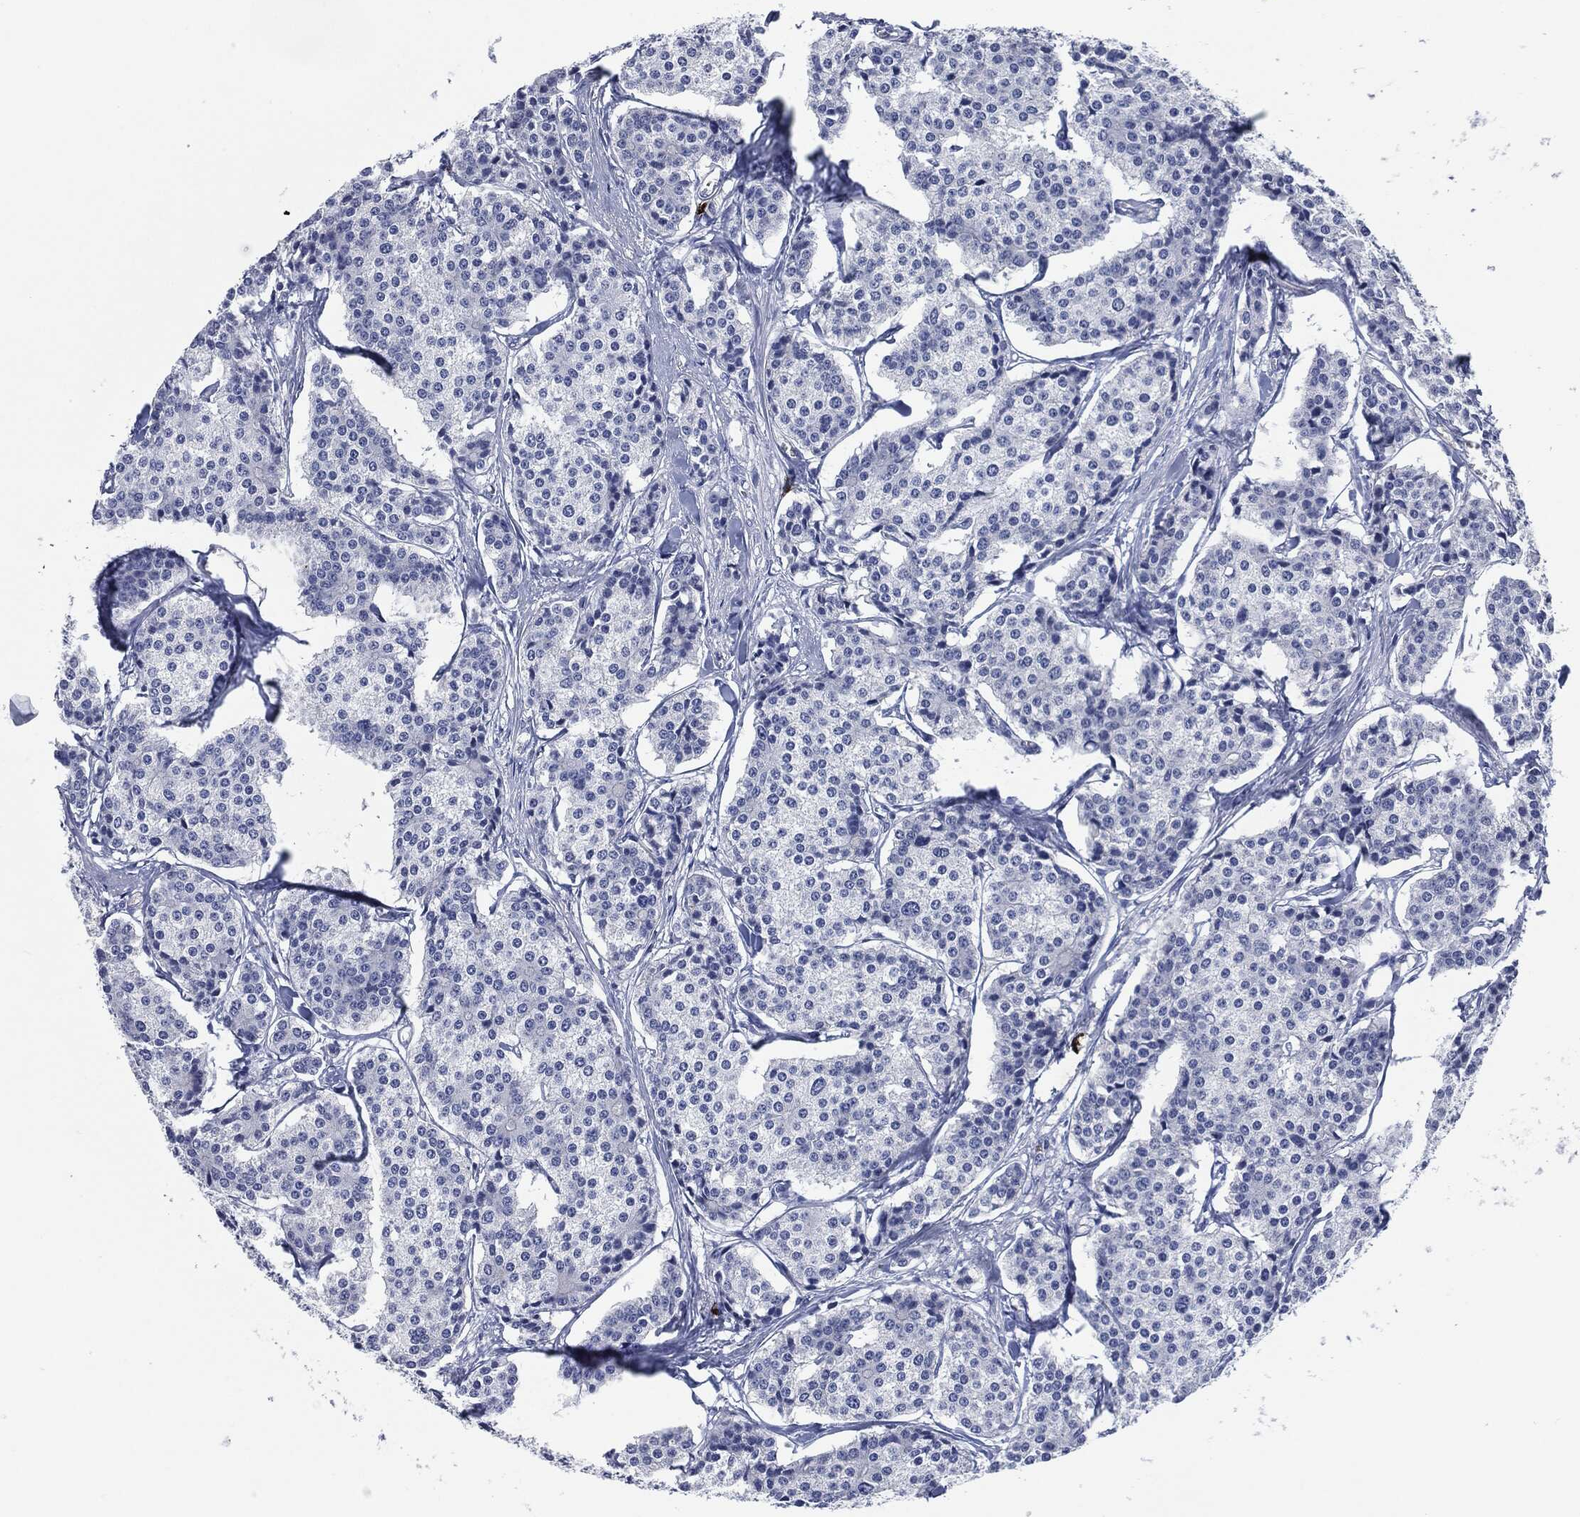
{"staining": {"intensity": "negative", "quantity": "none", "location": "none"}, "tissue": "carcinoid", "cell_type": "Tumor cells", "image_type": "cancer", "snomed": [{"axis": "morphology", "description": "Carcinoid, malignant, NOS"}, {"axis": "topography", "description": "Small intestine"}], "caption": "This is a photomicrograph of immunohistochemistry (IHC) staining of carcinoid, which shows no staining in tumor cells.", "gene": "MPO", "patient": {"sex": "female", "age": 65}}